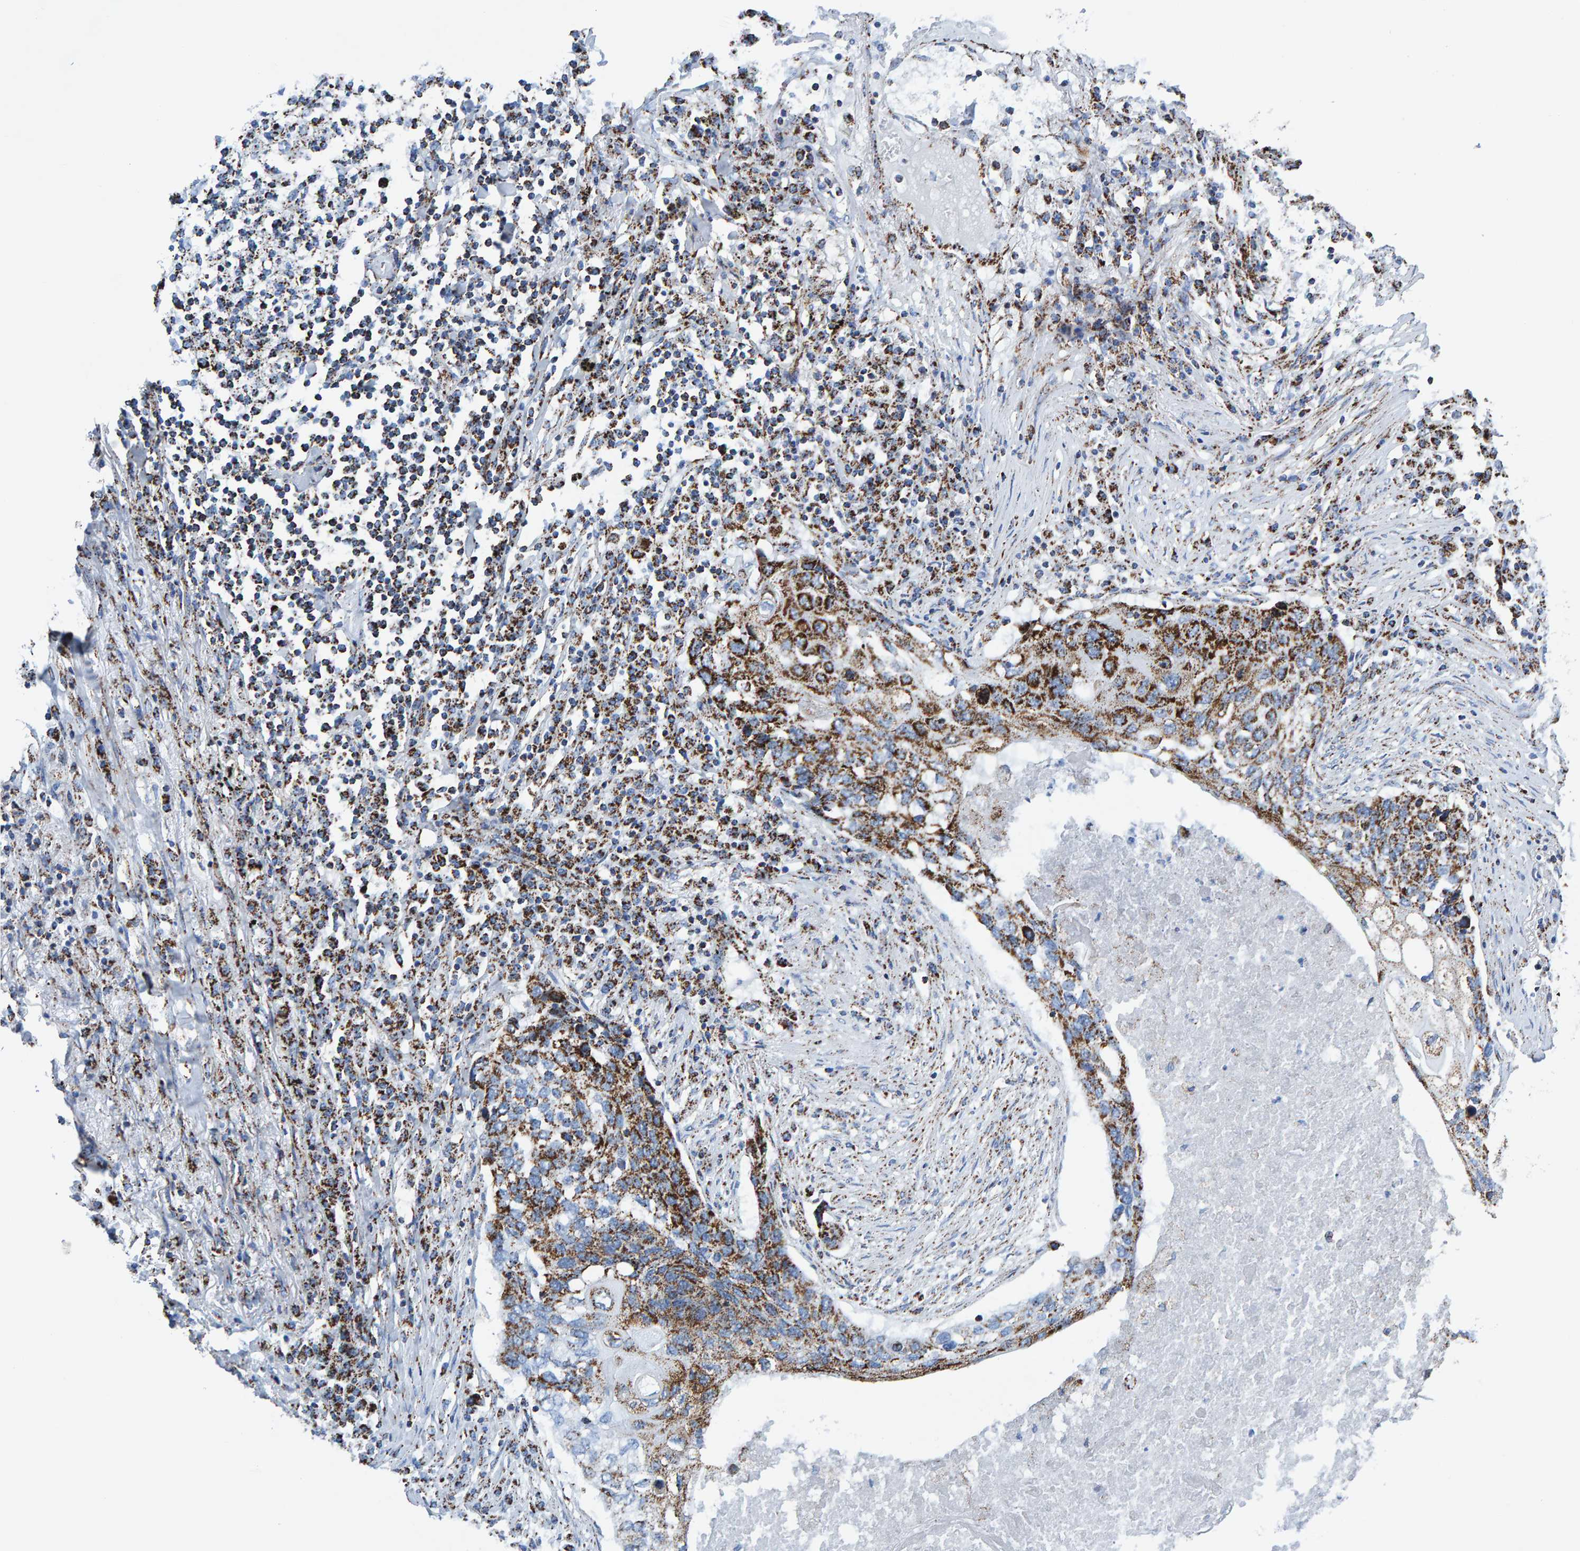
{"staining": {"intensity": "strong", "quantity": ">75%", "location": "cytoplasmic/membranous"}, "tissue": "lung cancer", "cell_type": "Tumor cells", "image_type": "cancer", "snomed": [{"axis": "morphology", "description": "Squamous cell carcinoma, NOS"}, {"axis": "topography", "description": "Lung"}], "caption": "The image demonstrates immunohistochemical staining of lung cancer. There is strong cytoplasmic/membranous staining is appreciated in approximately >75% of tumor cells.", "gene": "ENSG00000262660", "patient": {"sex": "female", "age": 63}}